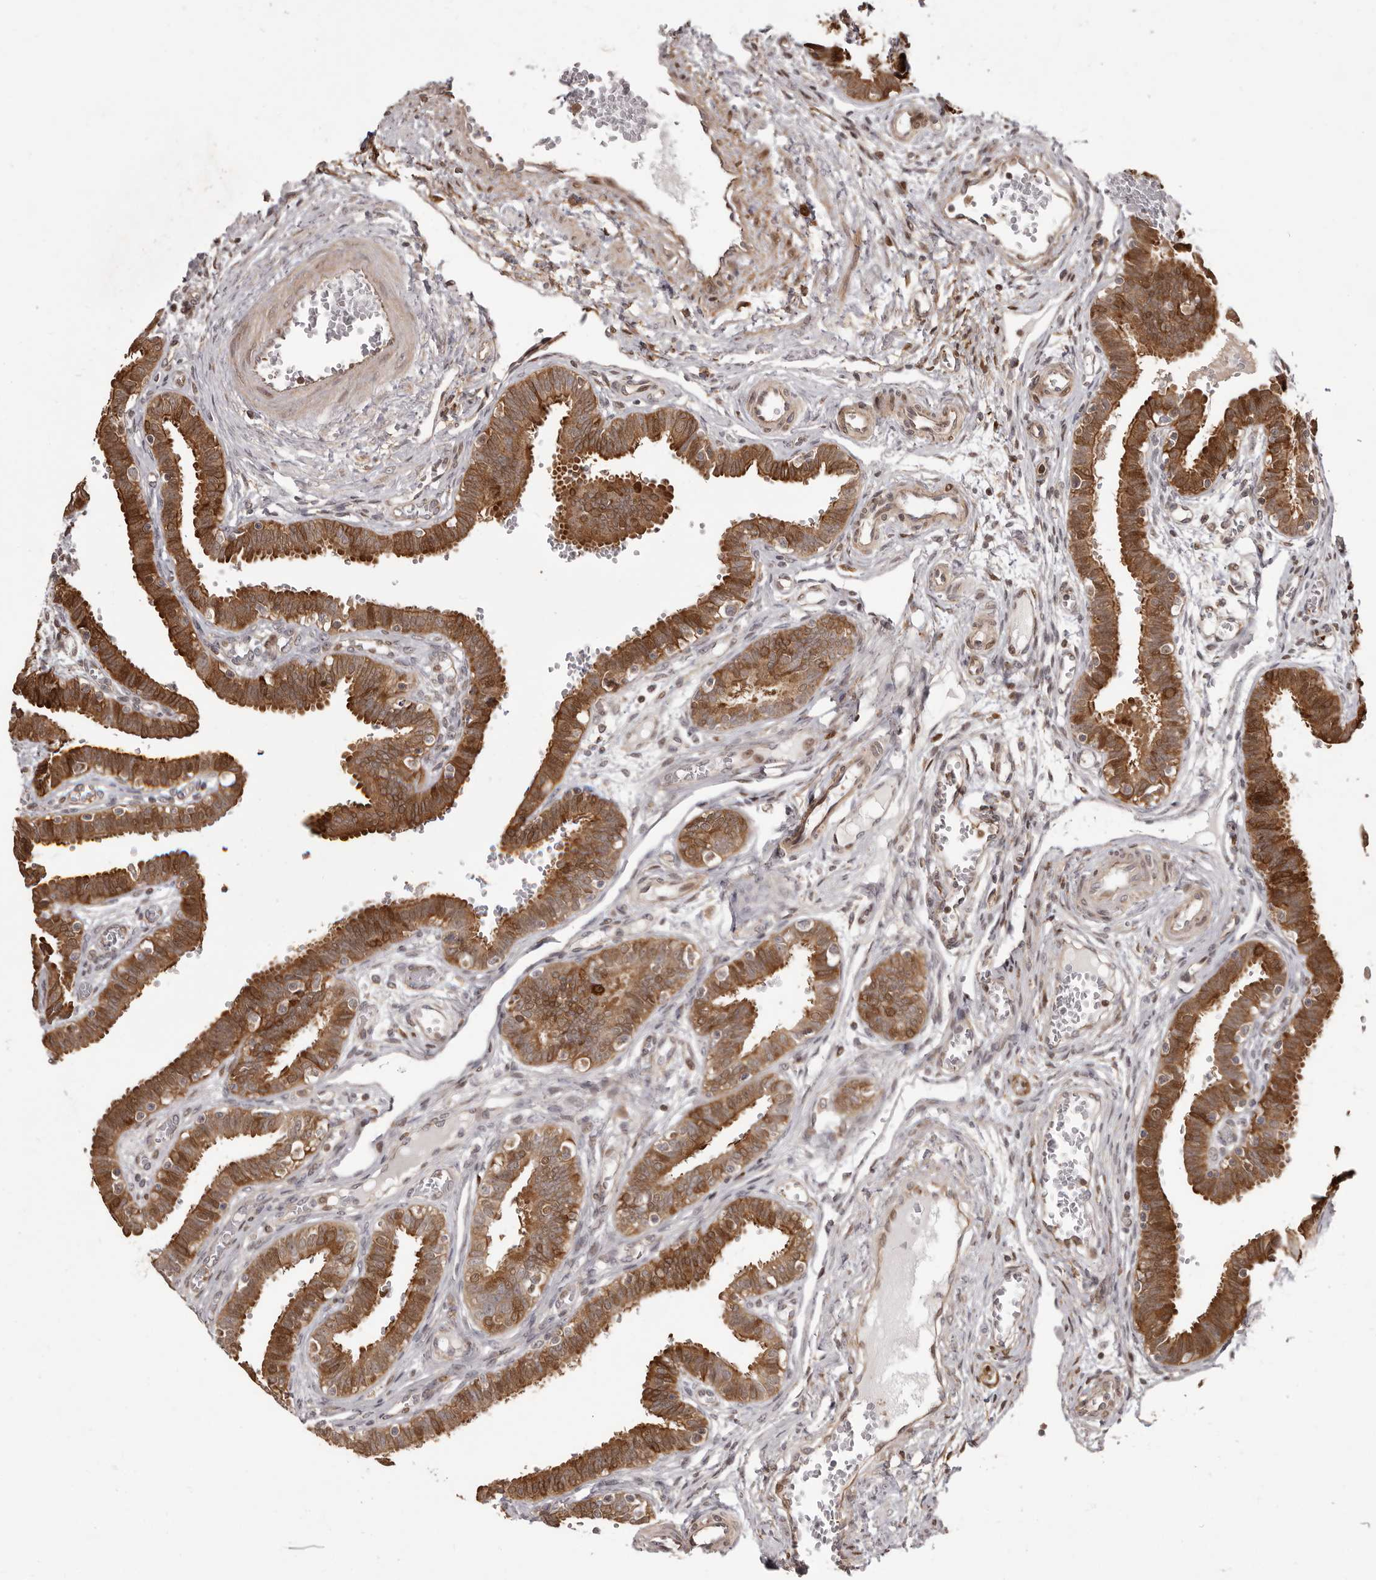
{"staining": {"intensity": "strong", "quantity": ">75%", "location": "cytoplasmic/membranous"}, "tissue": "fallopian tube", "cell_type": "Glandular cells", "image_type": "normal", "snomed": [{"axis": "morphology", "description": "Normal tissue, NOS"}, {"axis": "topography", "description": "Fallopian tube"}, {"axis": "topography", "description": "Placenta"}], "caption": "Protein positivity by immunohistochemistry (IHC) shows strong cytoplasmic/membranous positivity in about >75% of glandular cells in benign fallopian tube.", "gene": "GFOD1", "patient": {"sex": "female", "age": 32}}